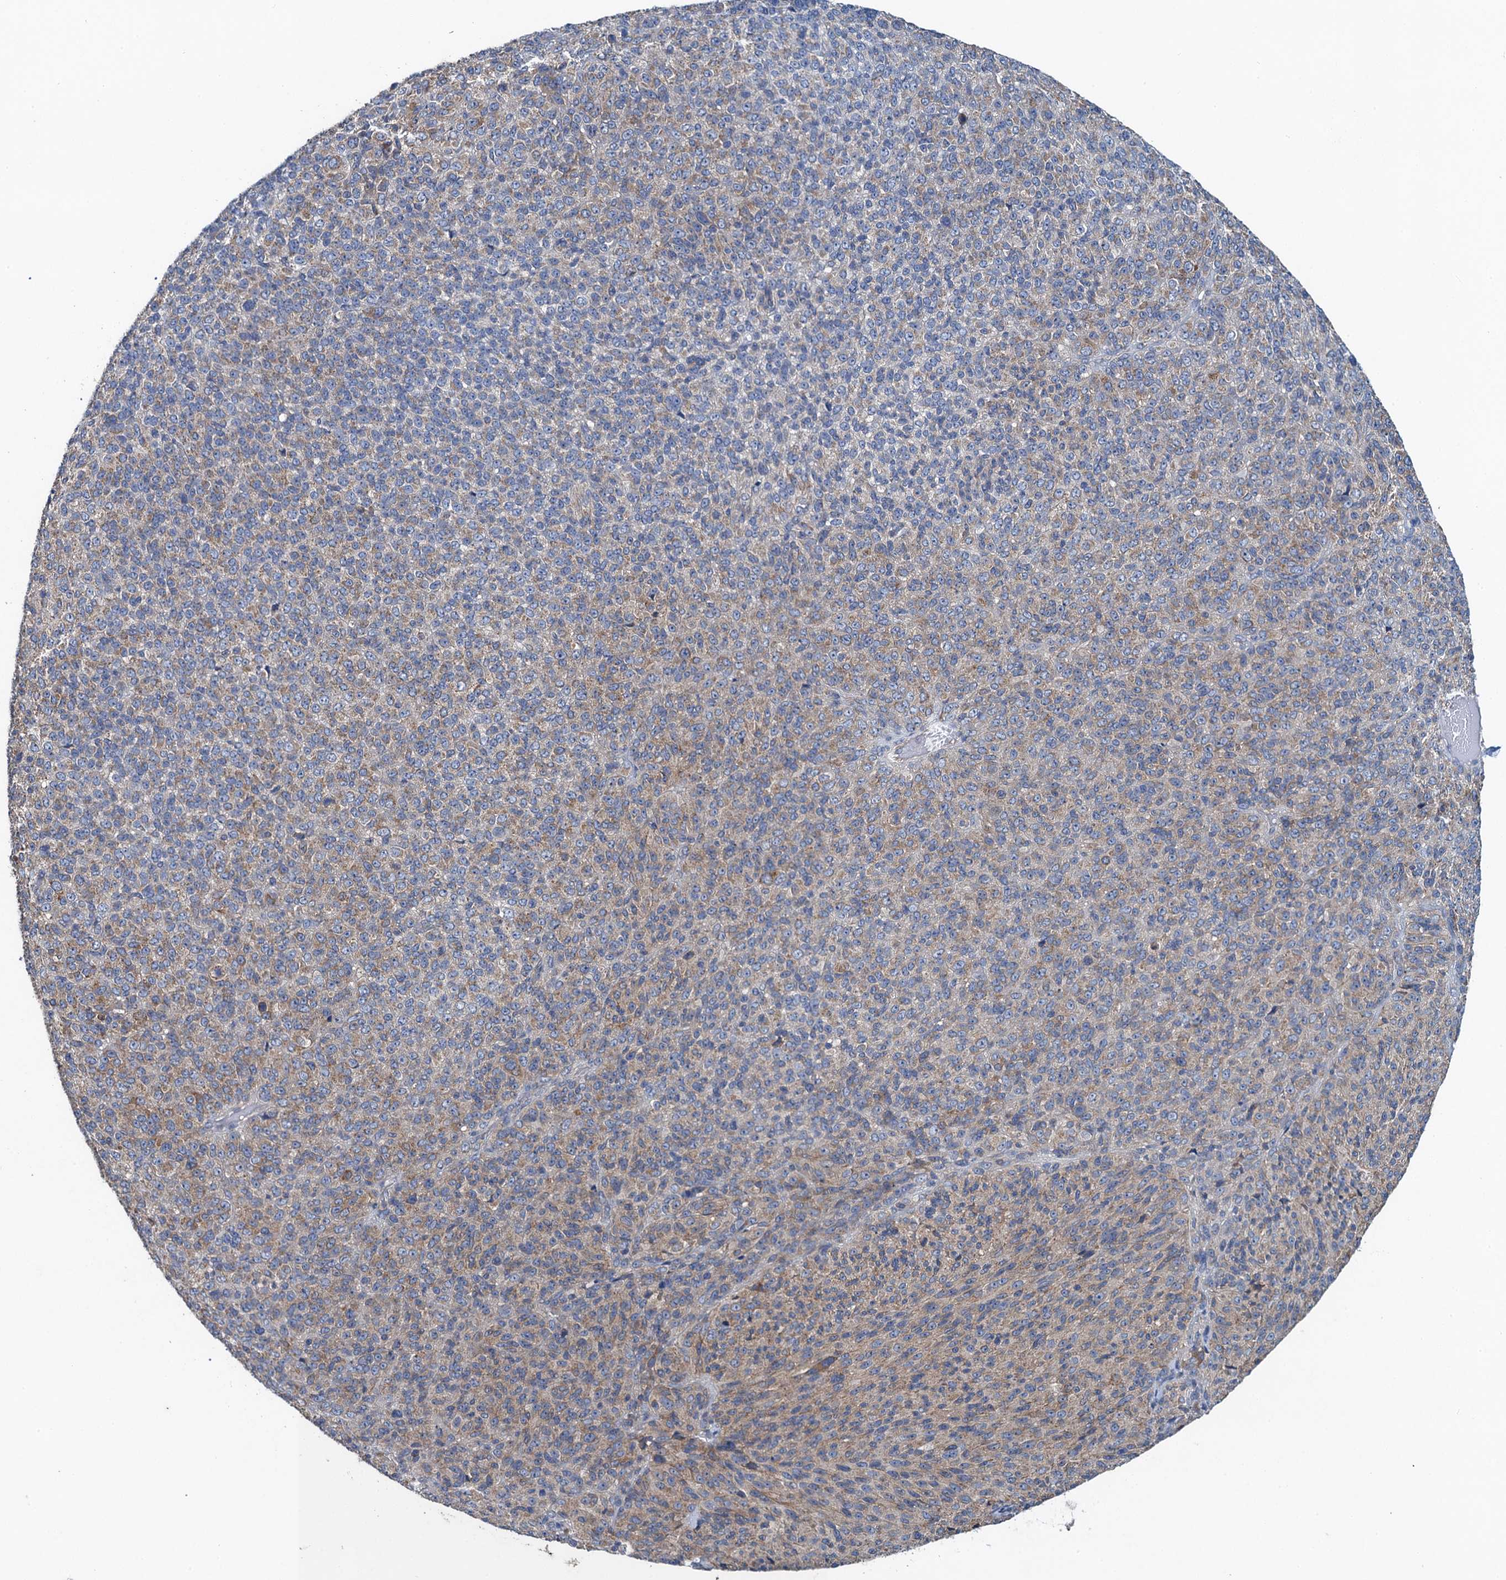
{"staining": {"intensity": "moderate", "quantity": "<25%", "location": "cytoplasmic/membranous"}, "tissue": "melanoma", "cell_type": "Tumor cells", "image_type": "cancer", "snomed": [{"axis": "morphology", "description": "Malignant melanoma, Metastatic site"}, {"axis": "topography", "description": "Brain"}], "caption": "Immunohistochemical staining of human melanoma reveals low levels of moderate cytoplasmic/membranous protein staining in about <25% of tumor cells.", "gene": "SNAP29", "patient": {"sex": "female", "age": 56}}